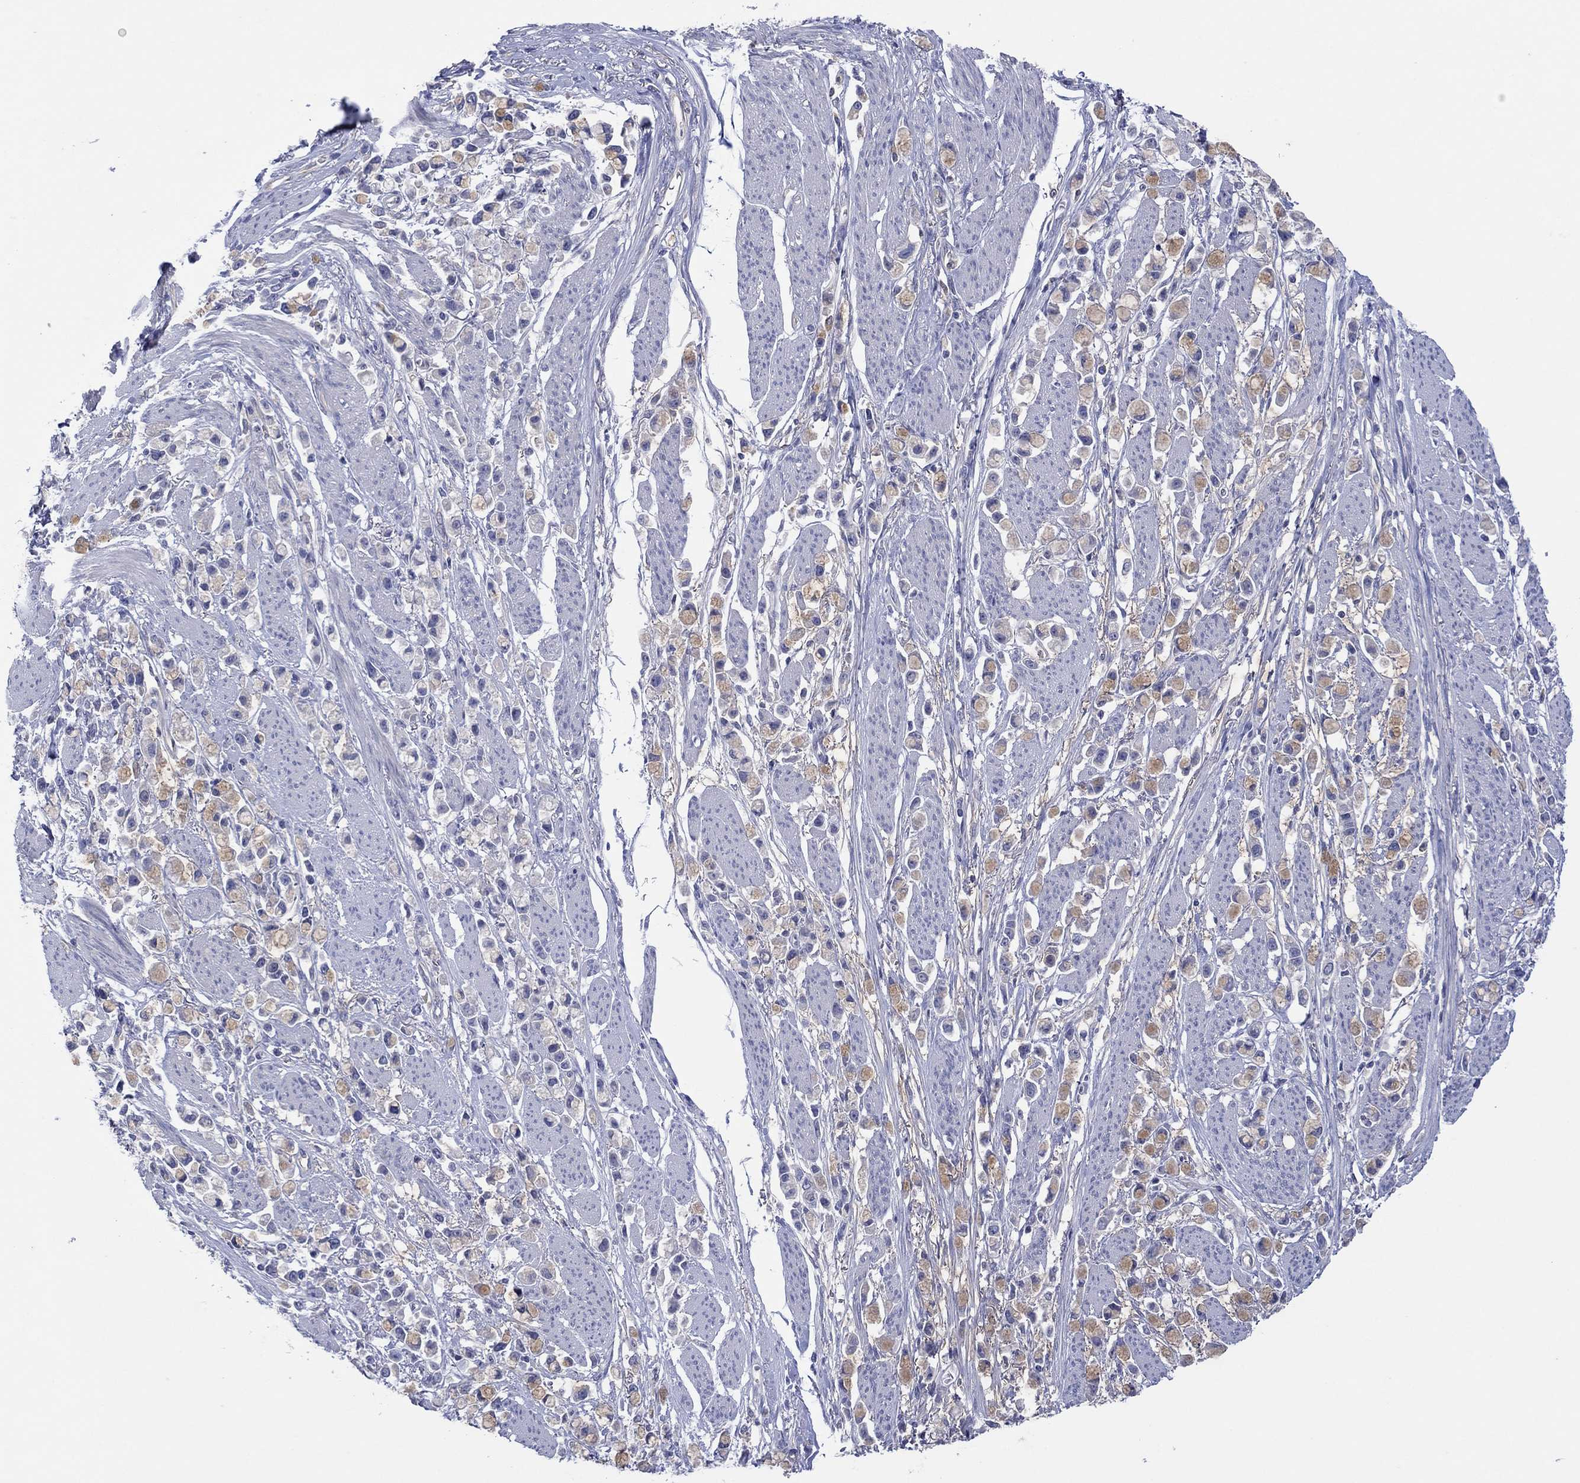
{"staining": {"intensity": "moderate", "quantity": "25%-75%", "location": "cytoplasmic/membranous"}, "tissue": "stomach cancer", "cell_type": "Tumor cells", "image_type": "cancer", "snomed": [{"axis": "morphology", "description": "Adenocarcinoma, NOS"}, {"axis": "topography", "description": "Stomach"}], "caption": "Human stomach cancer stained with a protein marker reveals moderate staining in tumor cells.", "gene": "PLCL2", "patient": {"sex": "female", "age": 81}}